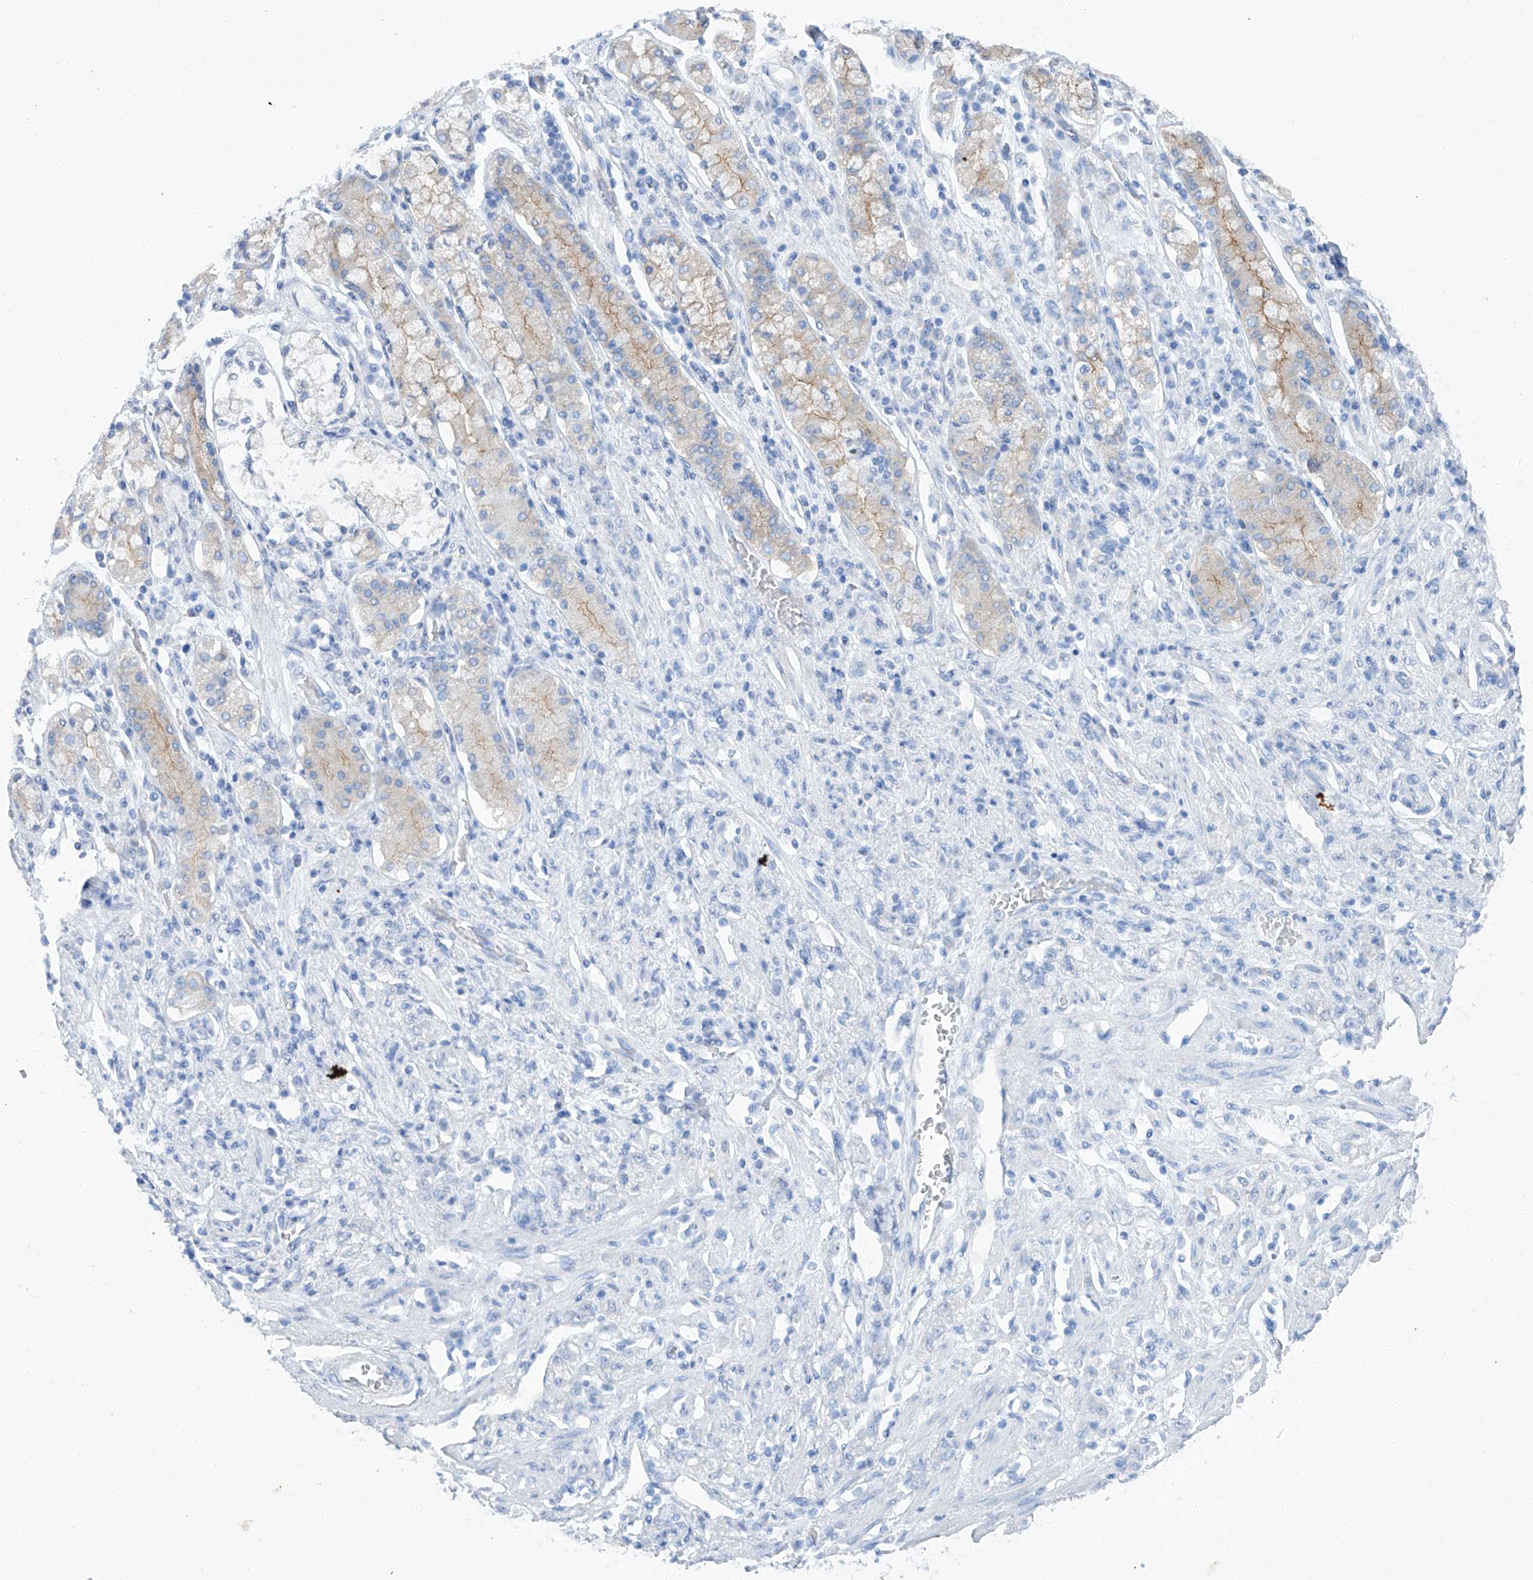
{"staining": {"intensity": "negative", "quantity": "none", "location": "none"}, "tissue": "stomach cancer", "cell_type": "Tumor cells", "image_type": "cancer", "snomed": [{"axis": "morphology", "description": "Normal tissue, NOS"}, {"axis": "morphology", "description": "Adenocarcinoma, NOS"}, {"axis": "topography", "description": "Stomach"}], "caption": "Protein analysis of stomach cancer shows no significant positivity in tumor cells. Nuclei are stained in blue.", "gene": "MAGI1", "patient": {"sex": "male", "age": 82}}